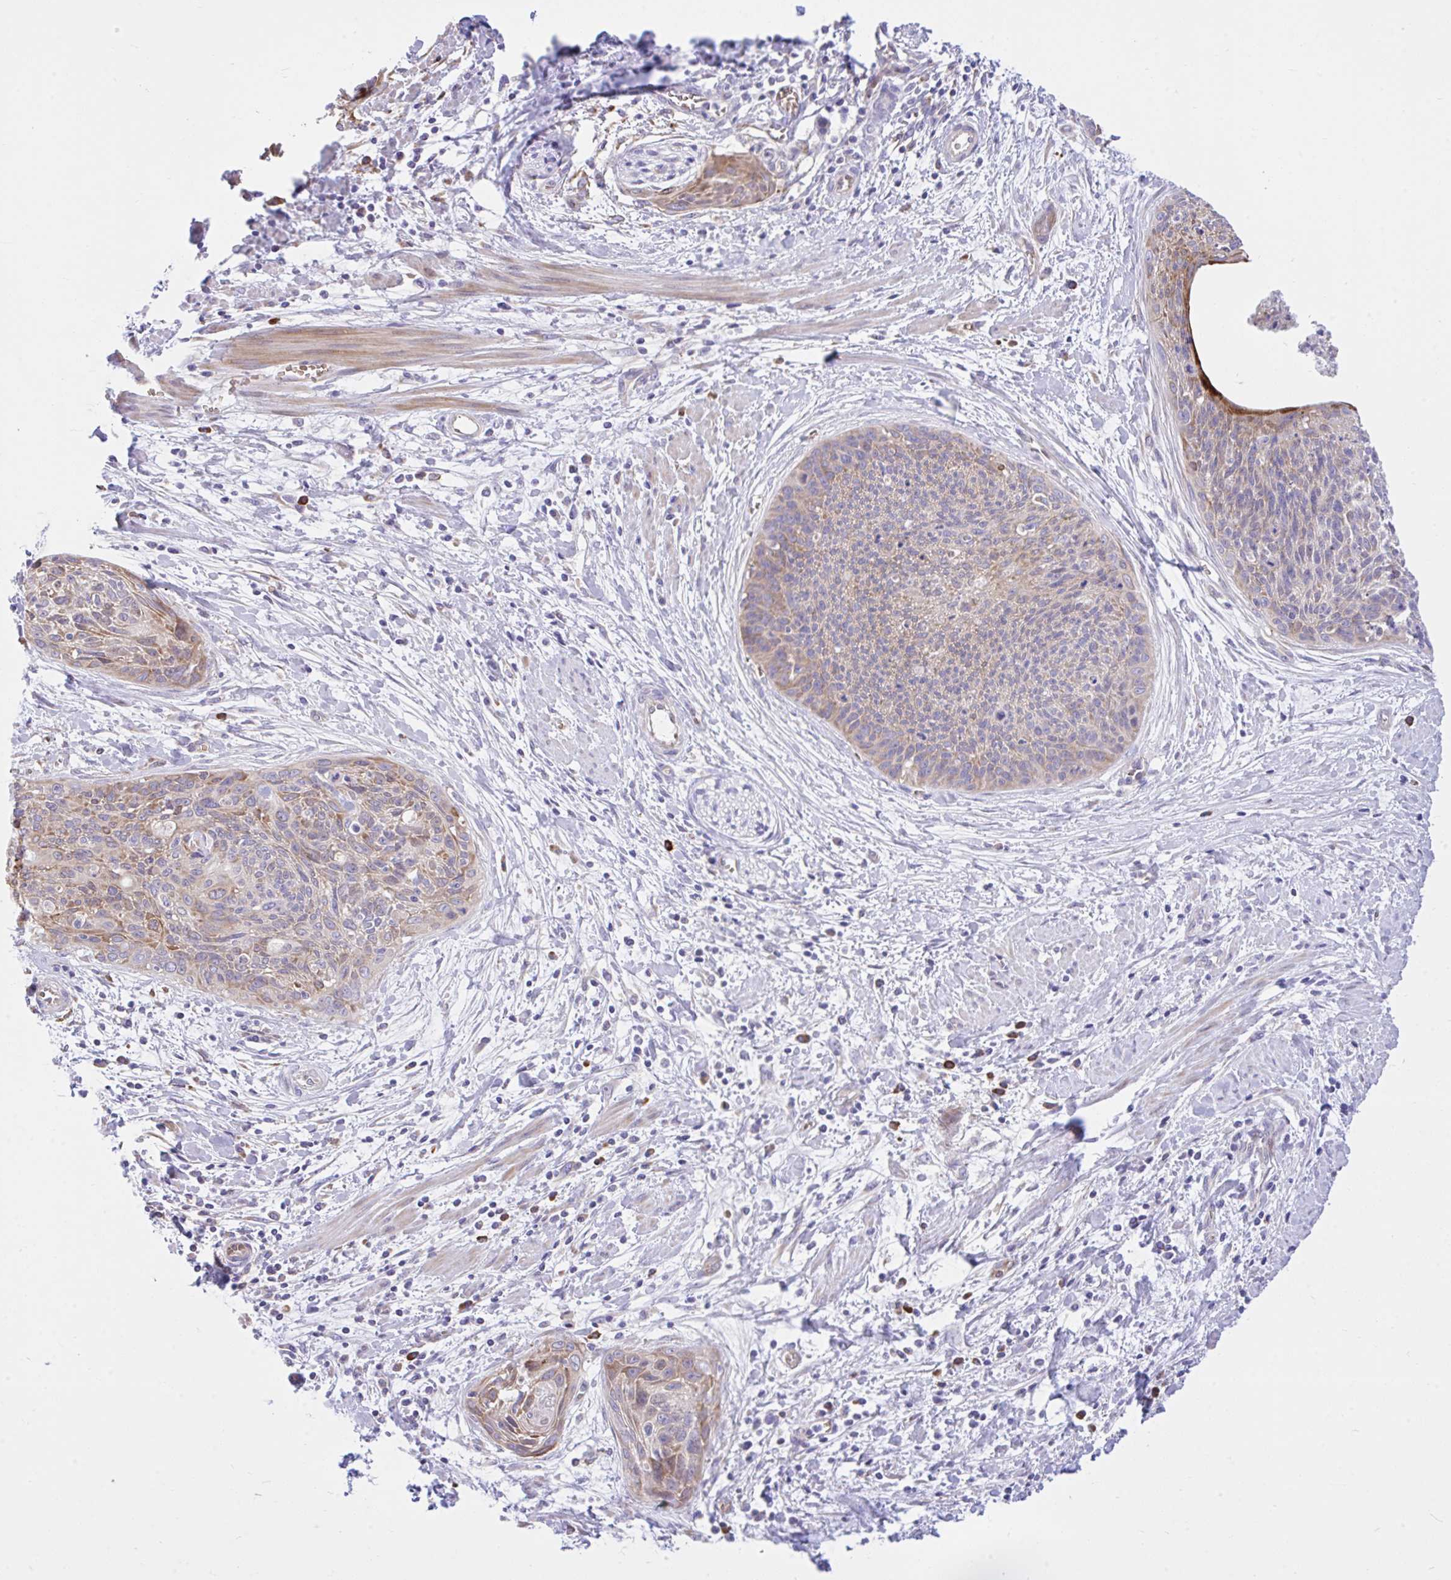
{"staining": {"intensity": "moderate", "quantity": "25%-75%", "location": "cytoplasmic/membranous"}, "tissue": "cervical cancer", "cell_type": "Tumor cells", "image_type": "cancer", "snomed": [{"axis": "morphology", "description": "Squamous cell carcinoma, NOS"}, {"axis": "topography", "description": "Cervix"}], "caption": "Brown immunohistochemical staining in cervical cancer (squamous cell carcinoma) exhibits moderate cytoplasmic/membranous expression in about 25%-75% of tumor cells.", "gene": "EEF1A2", "patient": {"sex": "female", "age": 55}}